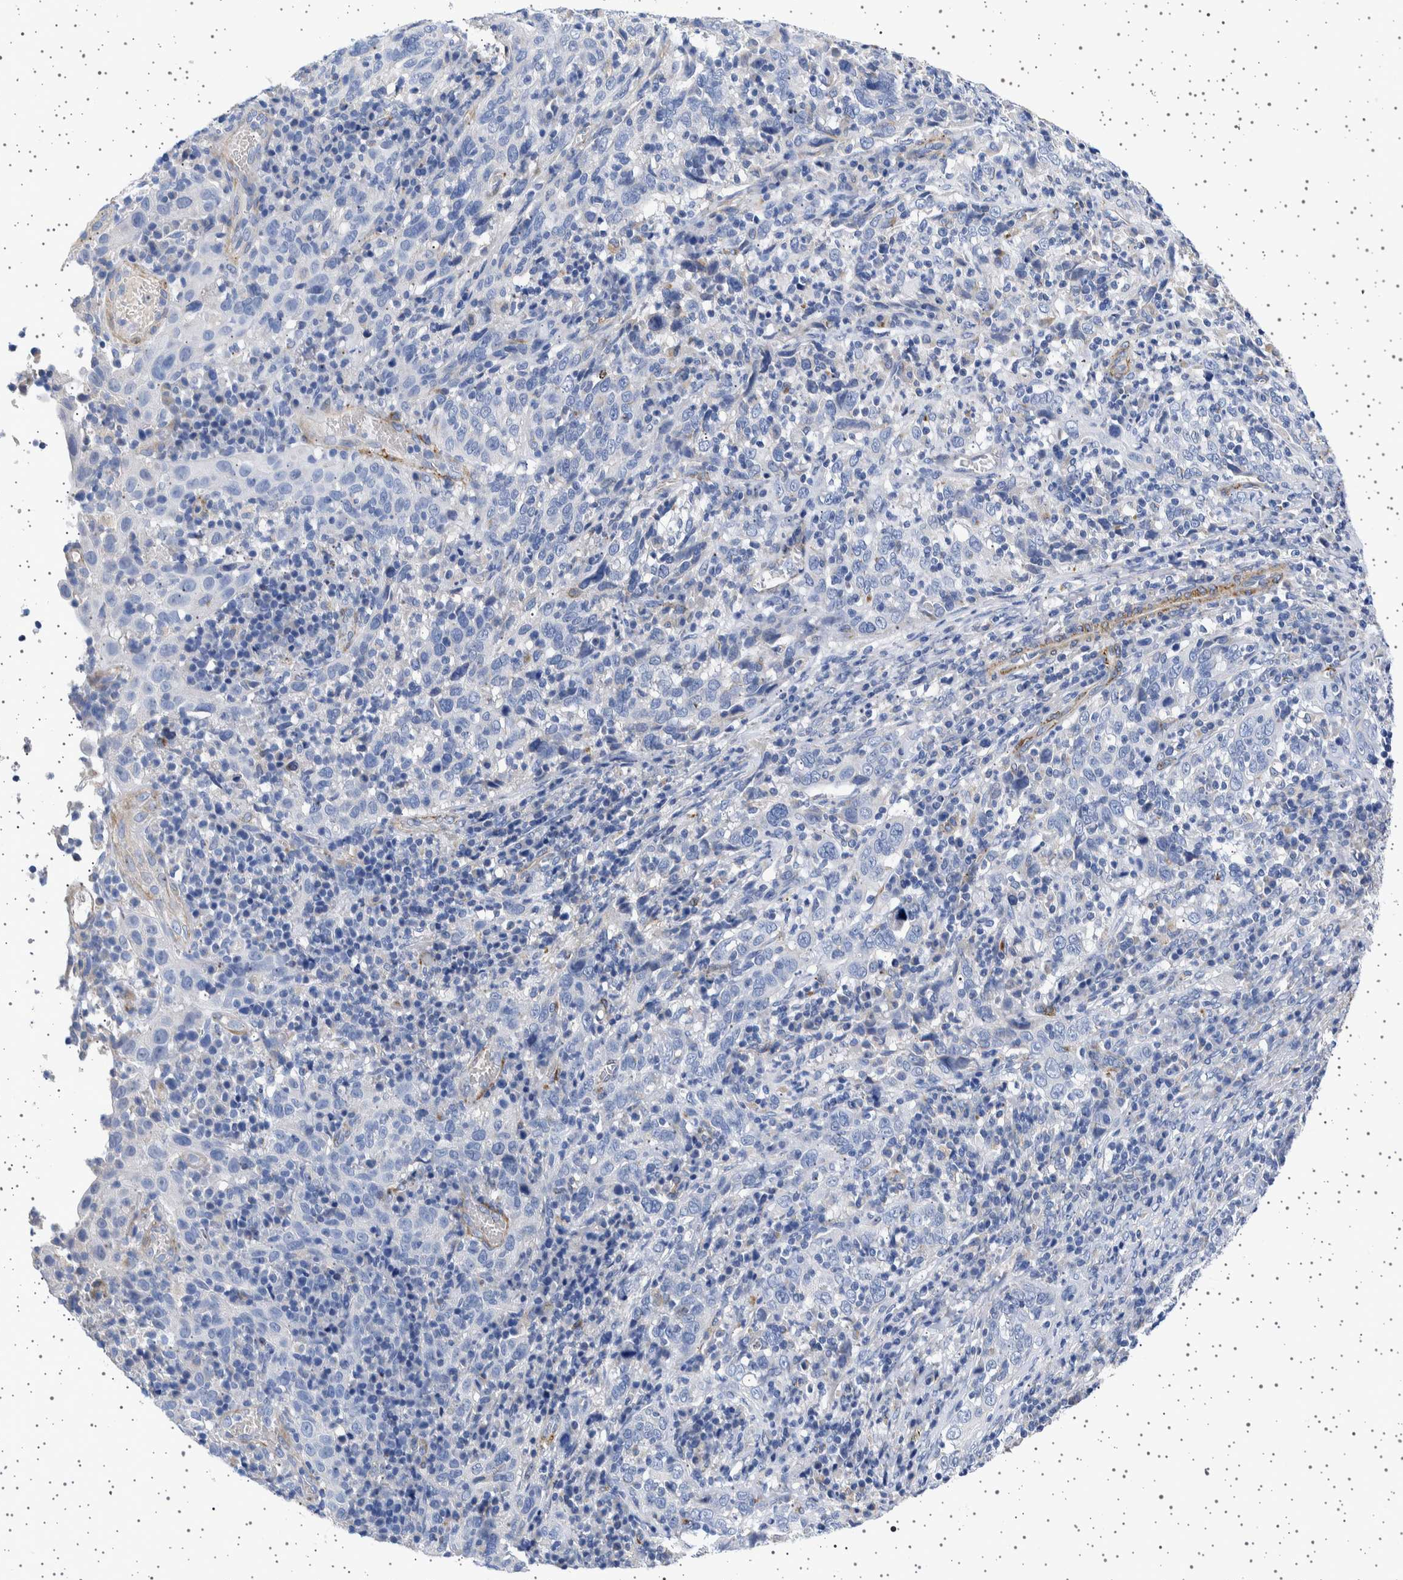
{"staining": {"intensity": "negative", "quantity": "none", "location": "none"}, "tissue": "cervical cancer", "cell_type": "Tumor cells", "image_type": "cancer", "snomed": [{"axis": "morphology", "description": "Squamous cell carcinoma, NOS"}, {"axis": "topography", "description": "Cervix"}], "caption": "IHC histopathology image of neoplastic tissue: human squamous cell carcinoma (cervical) stained with DAB (3,3'-diaminobenzidine) shows no significant protein positivity in tumor cells. (DAB (3,3'-diaminobenzidine) immunohistochemistry (IHC), high magnification).", "gene": "SEPTIN4", "patient": {"sex": "female", "age": 46}}